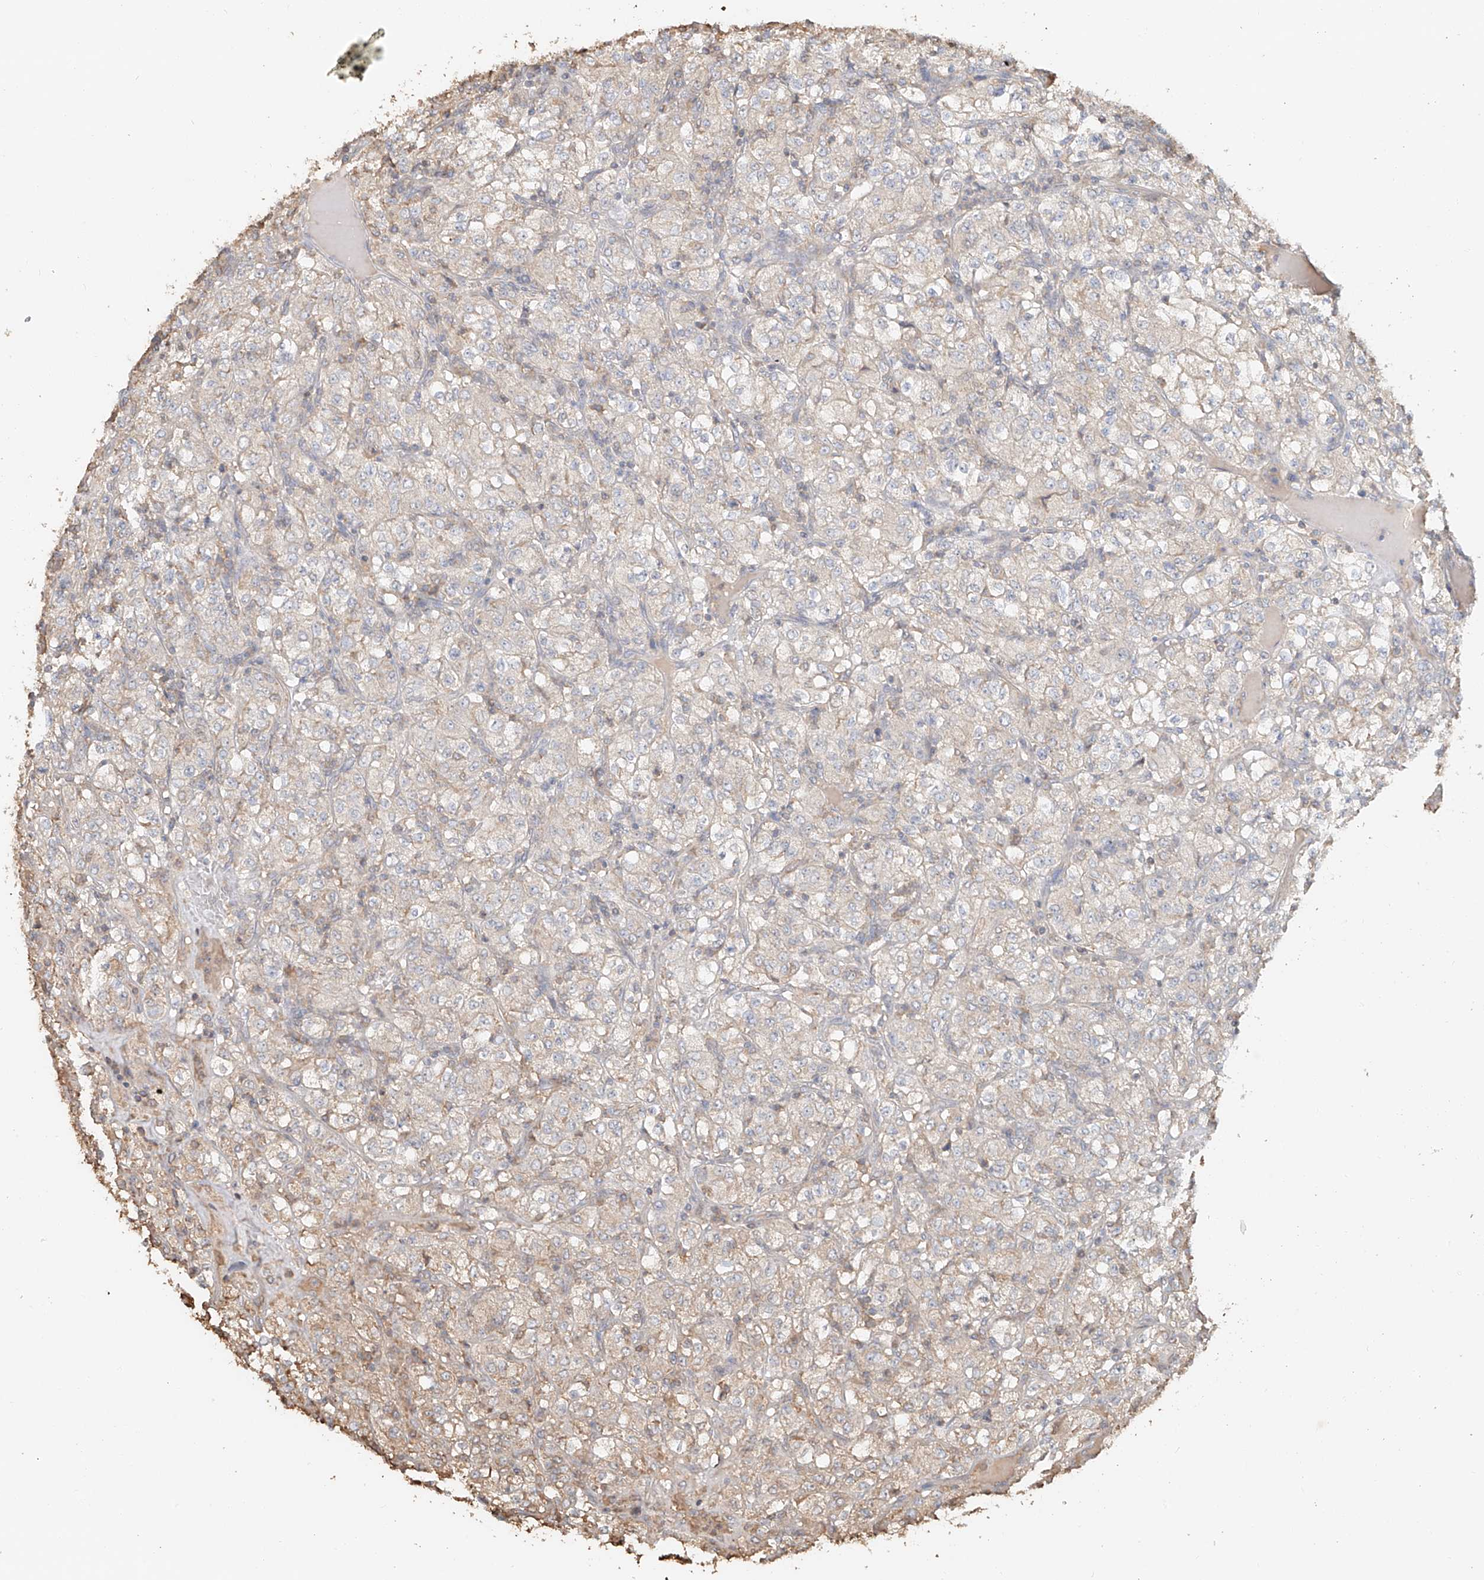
{"staining": {"intensity": "negative", "quantity": "none", "location": "none"}, "tissue": "renal cancer", "cell_type": "Tumor cells", "image_type": "cancer", "snomed": [{"axis": "morphology", "description": "Normal tissue, NOS"}, {"axis": "morphology", "description": "Adenocarcinoma, NOS"}, {"axis": "topography", "description": "Kidney"}], "caption": "Immunohistochemistry histopathology image of neoplastic tissue: human renal cancer (adenocarcinoma) stained with DAB exhibits no significant protein expression in tumor cells. (DAB immunohistochemistry visualized using brightfield microscopy, high magnification).", "gene": "NPHS1", "patient": {"sex": "female", "age": 72}}